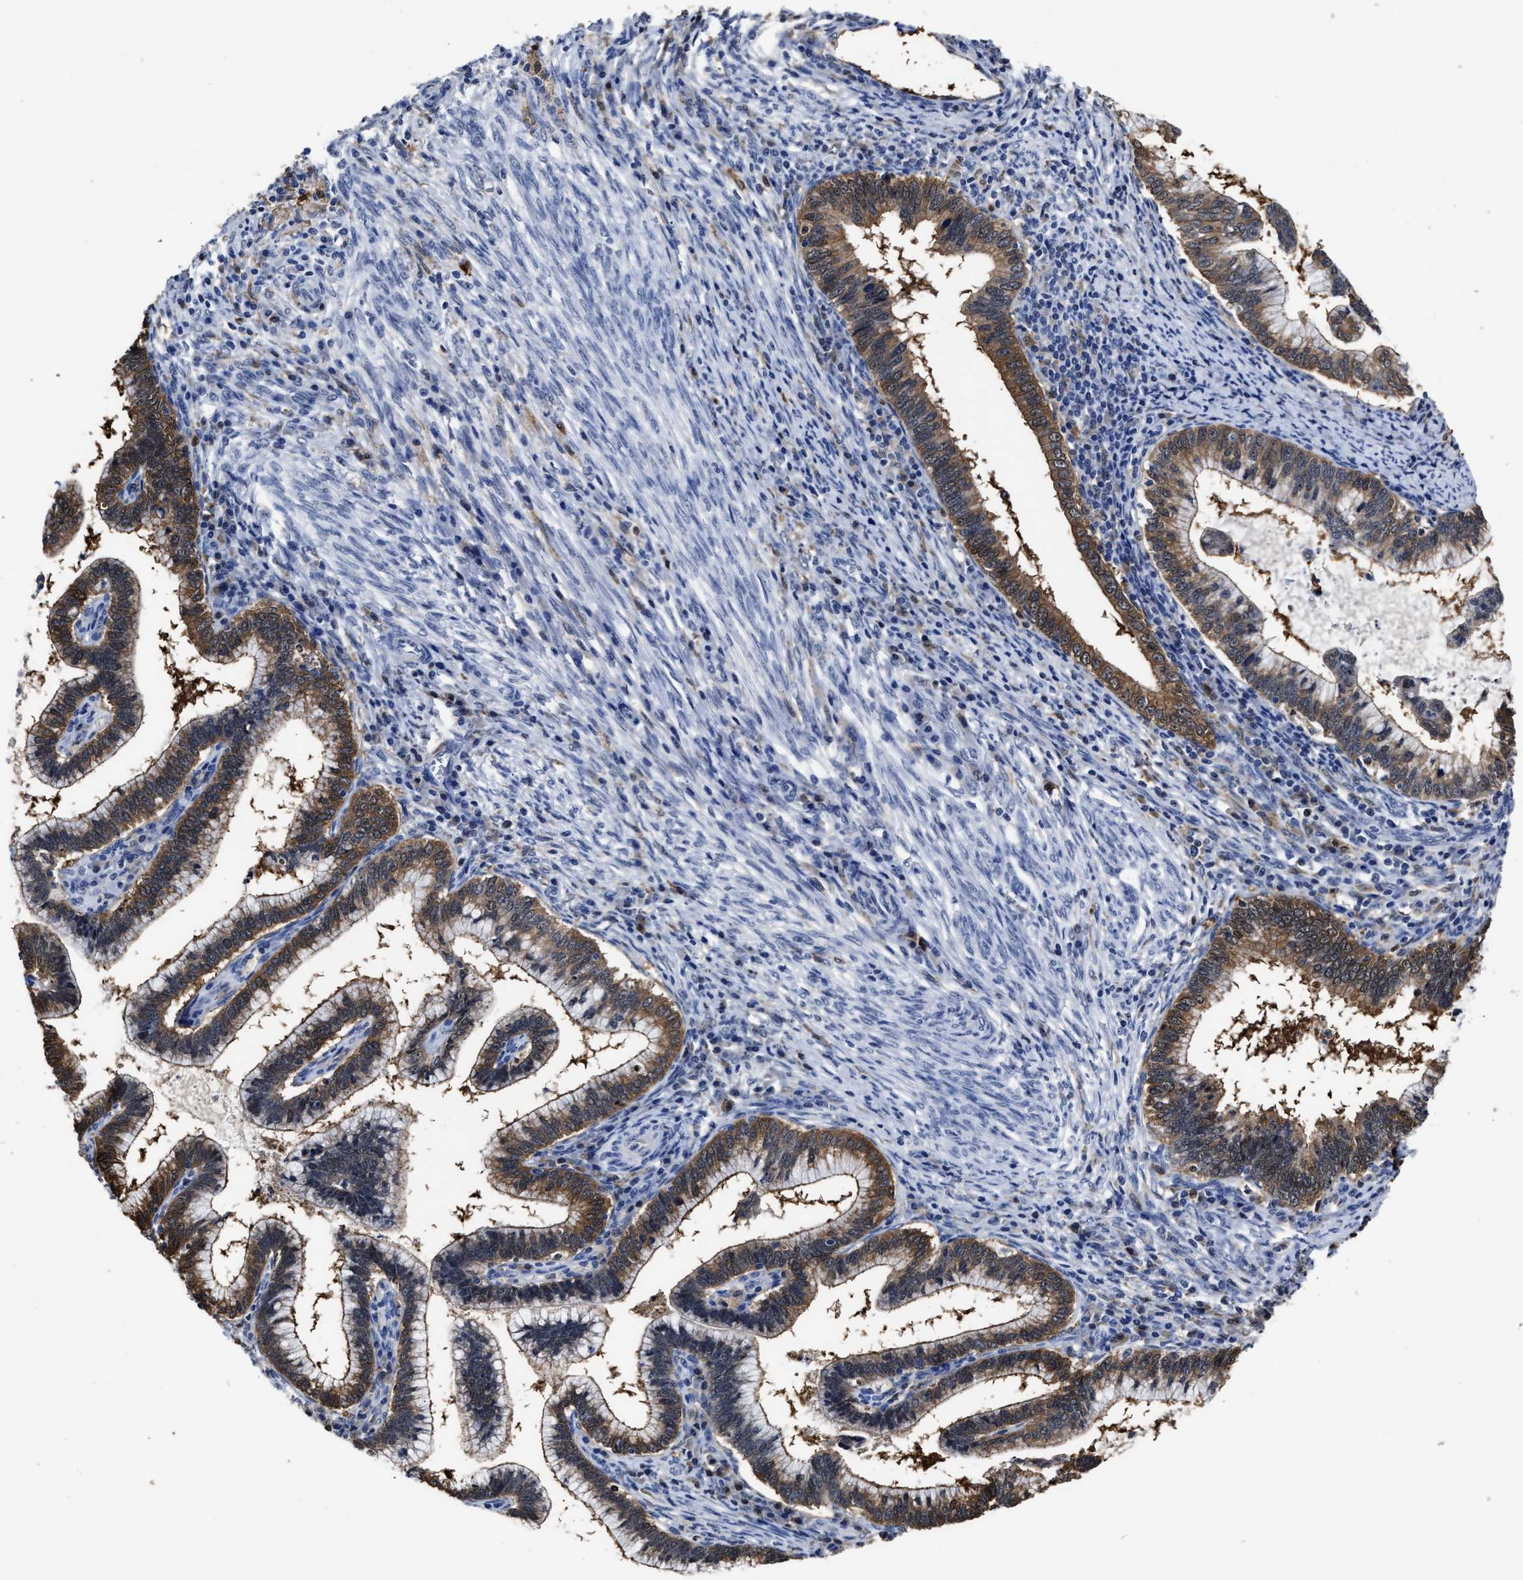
{"staining": {"intensity": "moderate", "quantity": ">75%", "location": "cytoplasmic/membranous"}, "tissue": "cervical cancer", "cell_type": "Tumor cells", "image_type": "cancer", "snomed": [{"axis": "morphology", "description": "Adenocarcinoma, NOS"}, {"axis": "topography", "description": "Cervix"}], "caption": "Cervical cancer was stained to show a protein in brown. There is medium levels of moderate cytoplasmic/membranous expression in approximately >75% of tumor cells.", "gene": "PRPF4B", "patient": {"sex": "female", "age": 36}}